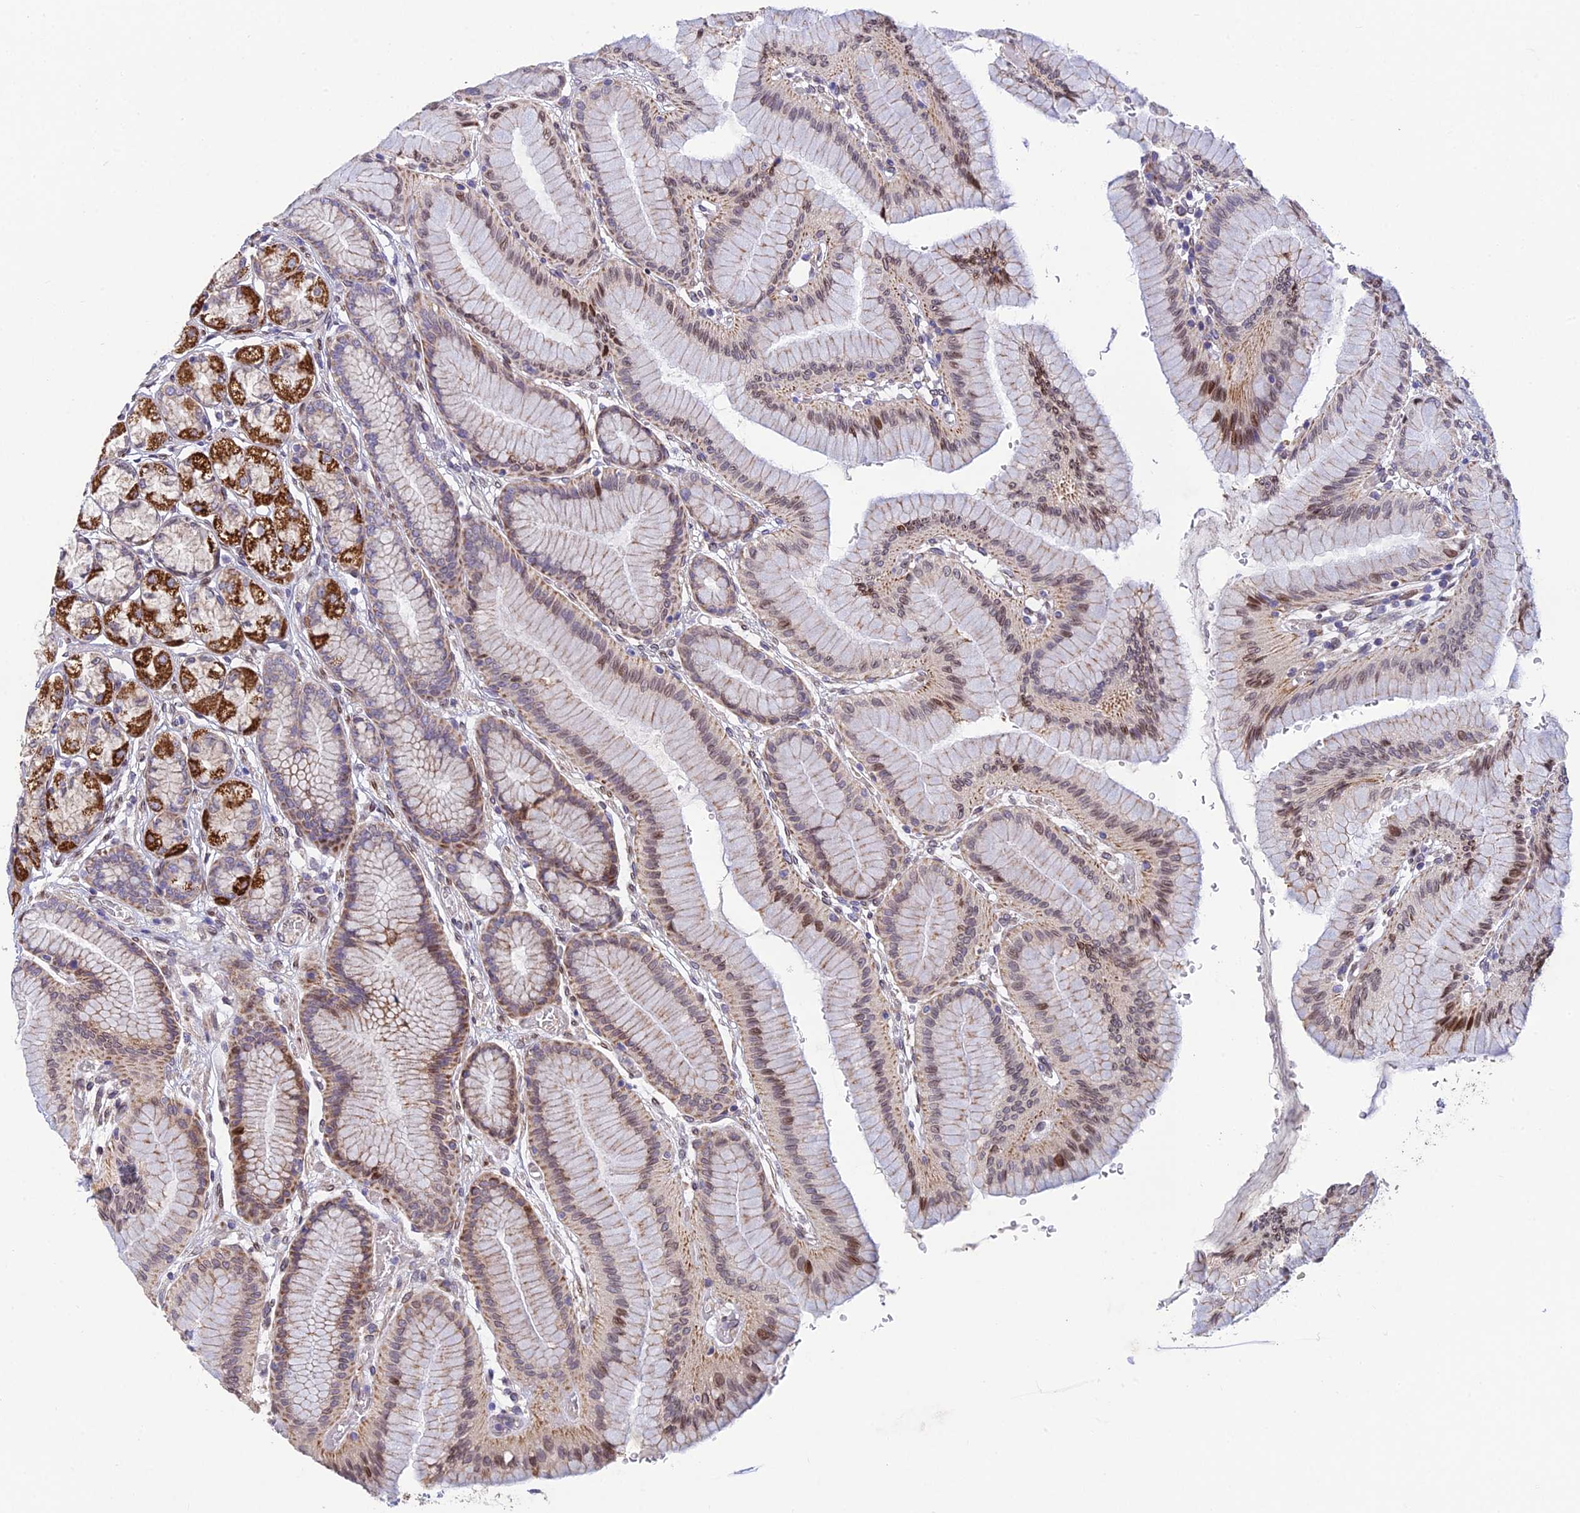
{"staining": {"intensity": "strong", "quantity": "25%-75%", "location": "cytoplasmic/membranous"}, "tissue": "stomach", "cell_type": "Glandular cells", "image_type": "normal", "snomed": [{"axis": "morphology", "description": "Normal tissue, NOS"}, {"axis": "morphology", "description": "Adenocarcinoma, NOS"}, {"axis": "morphology", "description": "Adenocarcinoma, High grade"}, {"axis": "topography", "description": "Stomach, upper"}, {"axis": "topography", "description": "Stomach"}], "caption": "This is an image of immunohistochemistry (IHC) staining of benign stomach, which shows strong expression in the cytoplasmic/membranous of glandular cells.", "gene": "MGAT2", "patient": {"sex": "female", "age": 65}}